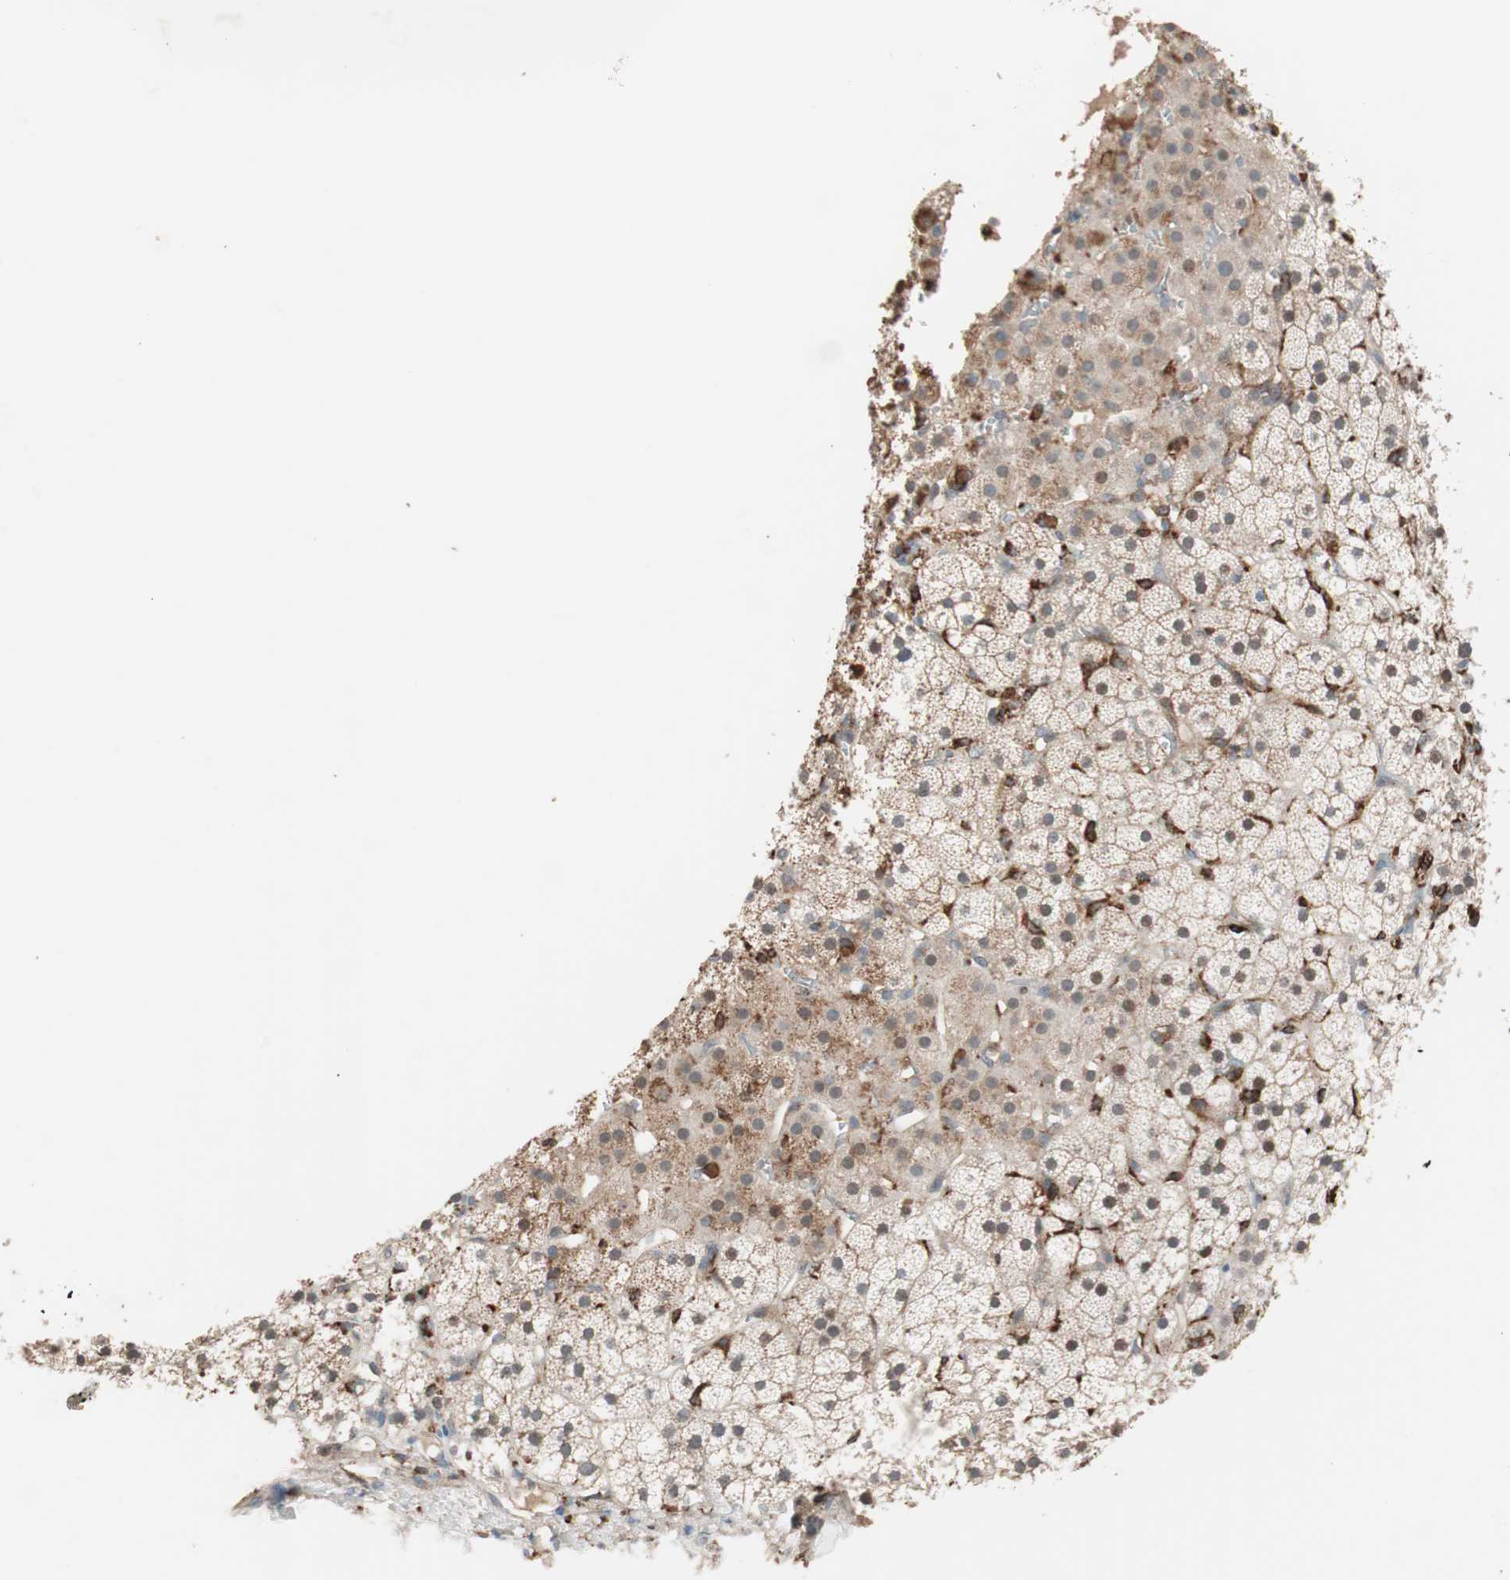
{"staining": {"intensity": "moderate", "quantity": "25%-75%", "location": "cytoplasmic/membranous"}, "tissue": "adrenal gland", "cell_type": "Glandular cells", "image_type": "normal", "snomed": [{"axis": "morphology", "description": "Normal tissue, NOS"}, {"axis": "topography", "description": "Adrenal gland"}], "caption": "Immunohistochemical staining of benign human adrenal gland displays medium levels of moderate cytoplasmic/membranous expression in approximately 25%-75% of glandular cells.", "gene": "STAB1", "patient": {"sex": "male", "age": 35}}